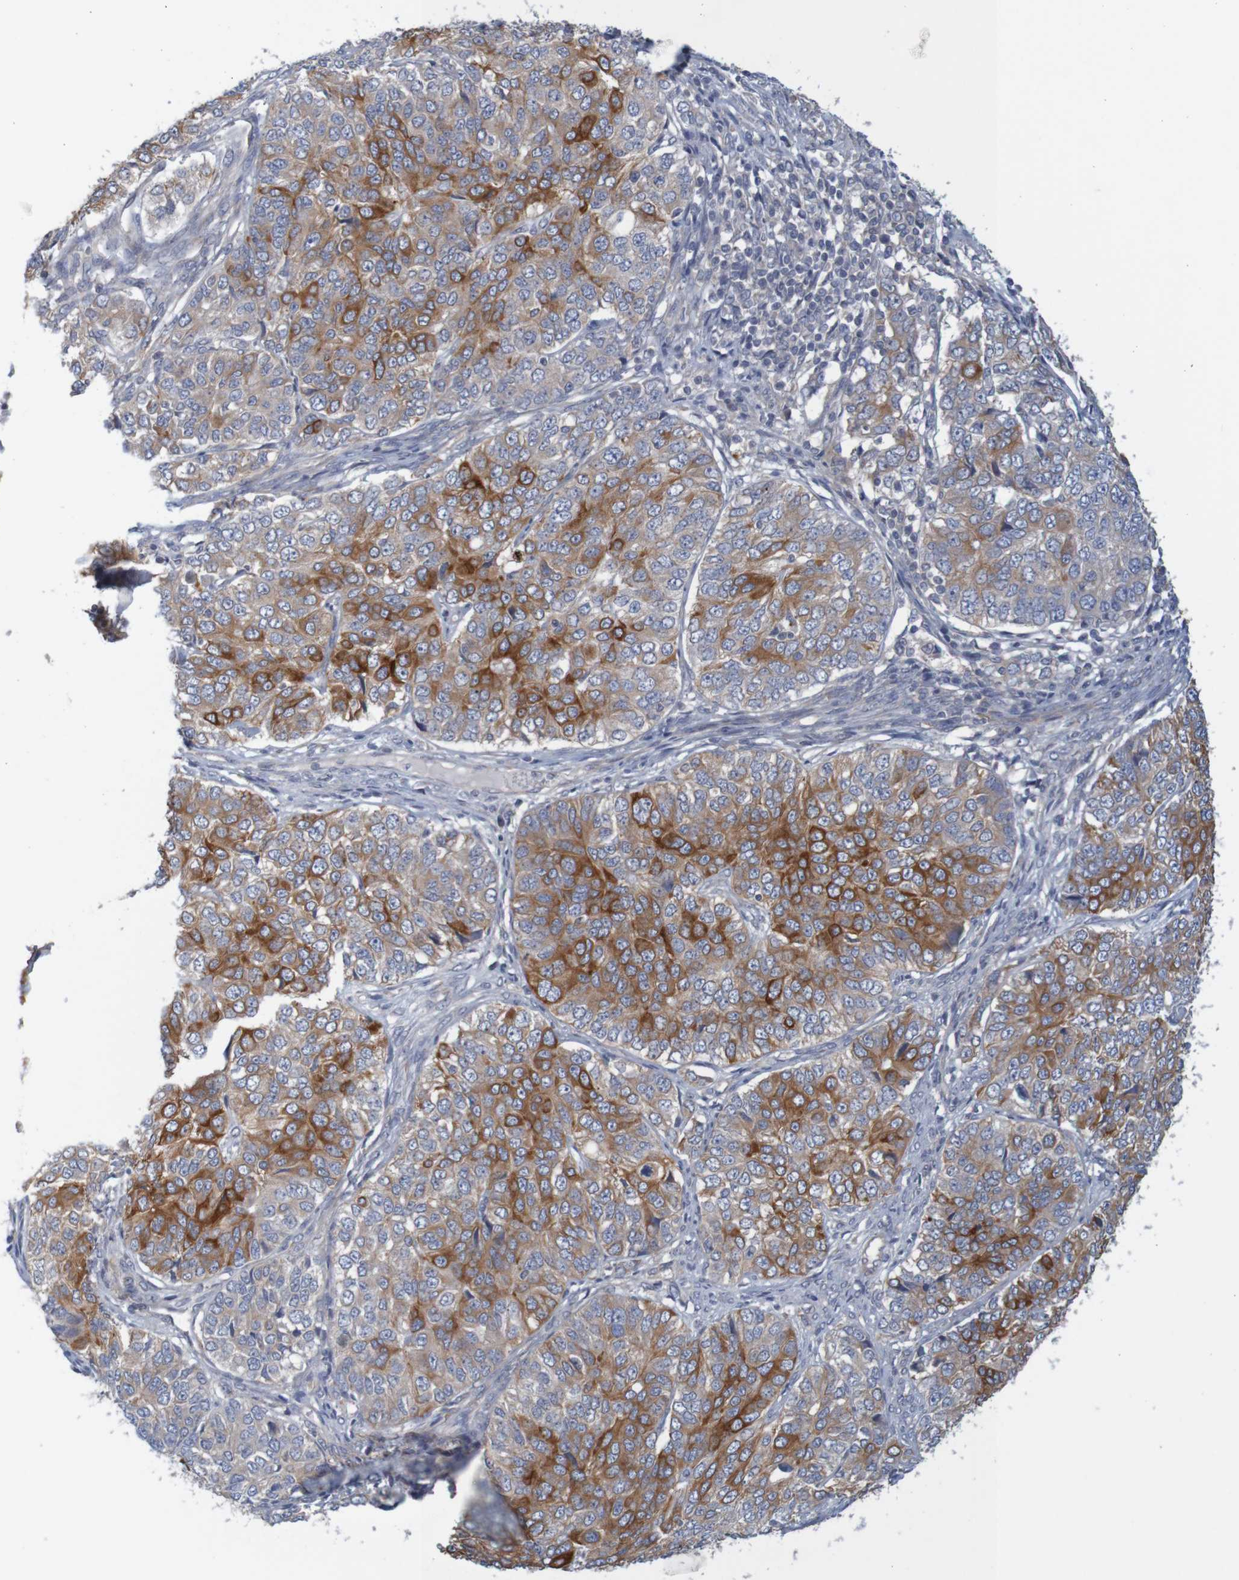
{"staining": {"intensity": "strong", "quantity": "25%-75%", "location": "cytoplasmic/membranous"}, "tissue": "ovarian cancer", "cell_type": "Tumor cells", "image_type": "cancer", "snomed": [{"axis": "morphology", "description": "Carcinoma, endometroid"}, {"axis": "topography", "description": "Ovary"}], "caption": "Ovarian endometroid carcinoma stained for a protein demonstrates strong cytoplasmic/membranous positivity in tumor cells. Nuclei are stained in blue.", "gene": "KRT23", "patient": {"sex": "female", "age": 51}}